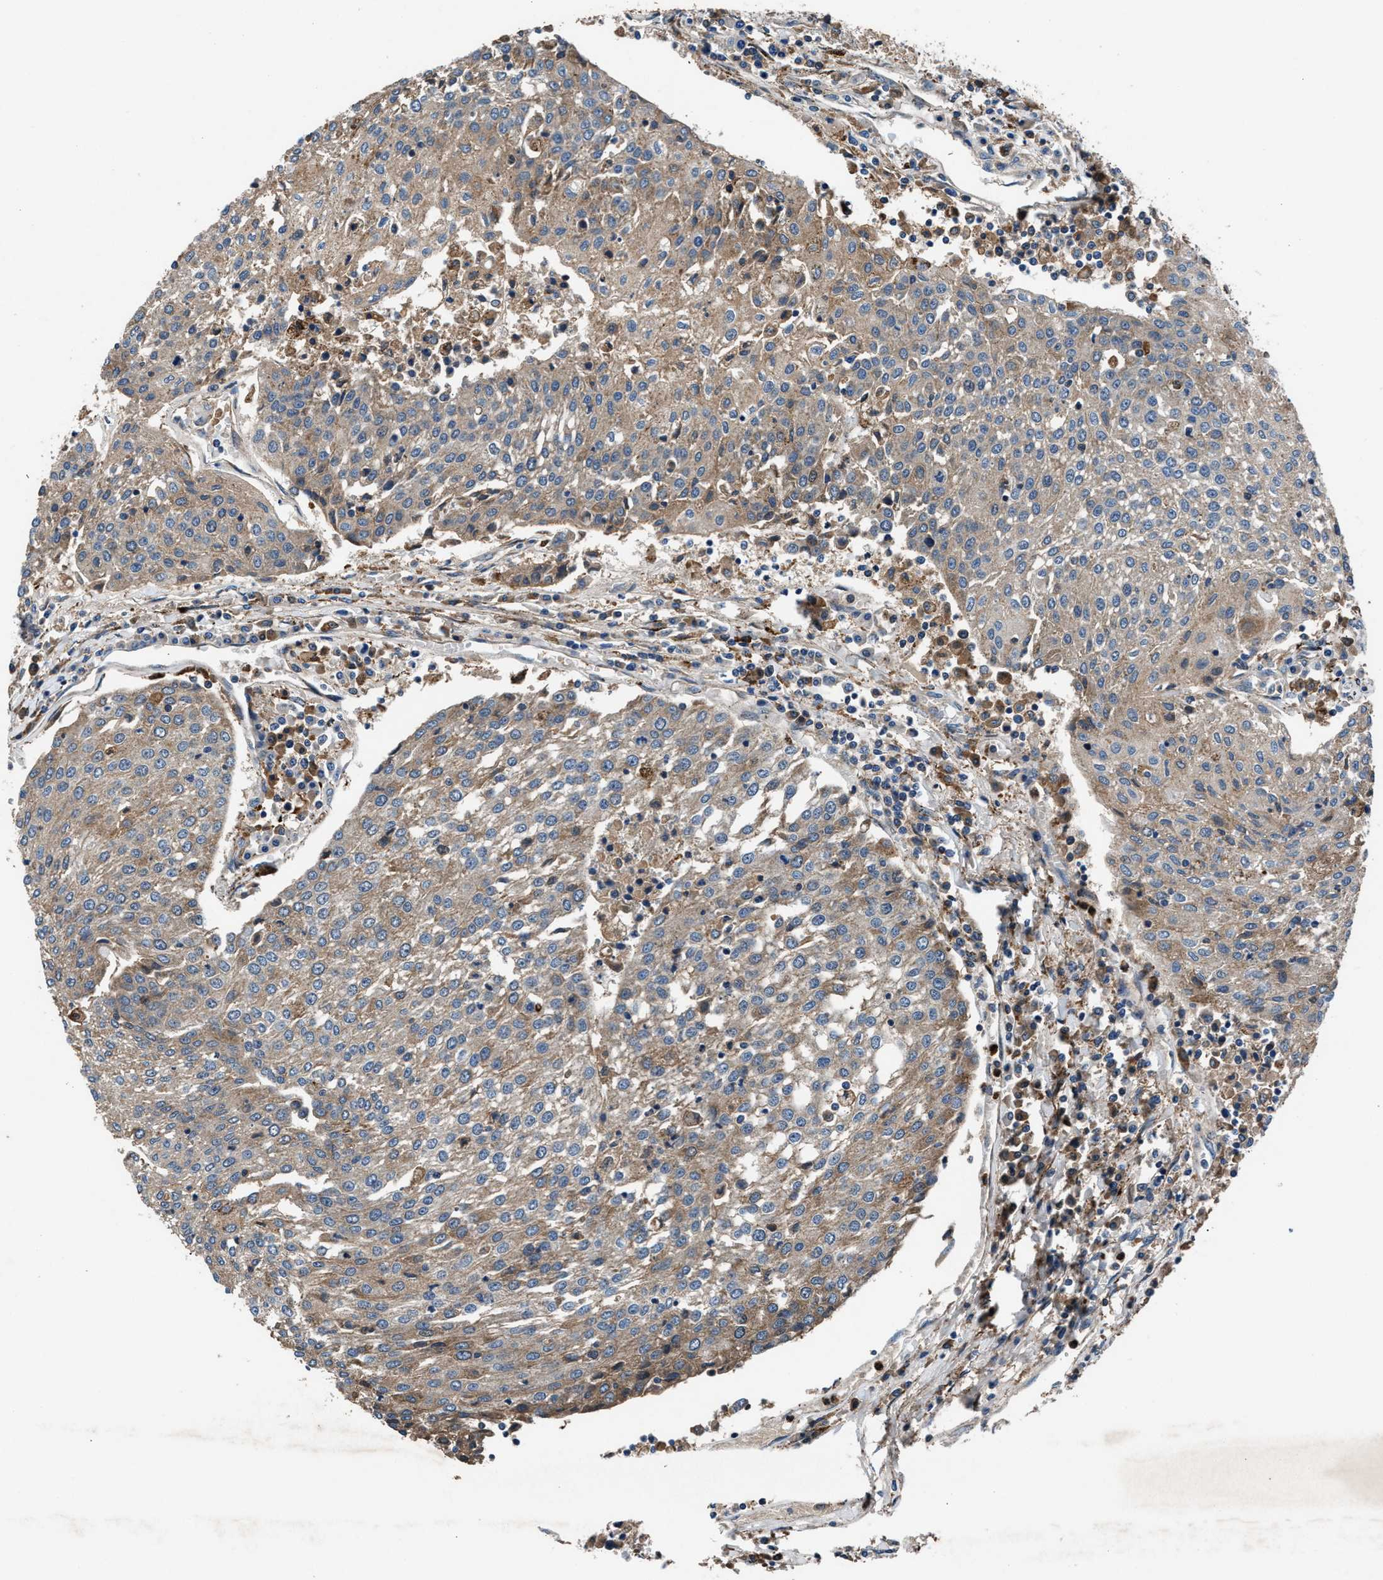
{"staining": {"intensity": "weak", "quantity": "25%-75%", "location": "cytoplasmic/membranous"}, "tissue": "urothelial cancer", "cell_type": "Tumor cells", "image_type": "cancer", "snomed": [{"axis": "morphology", "description": "Urothelial carcinoma, High grade"}, {"axis": "topography", "description": "Urinary bladder"}], "caption": "Brown immunohistochemical staining in urothelial cancer reveals weak cytoplasmic/membranous expression in approximately 25%-75% of tumor cells. (DAB (3,3'-diaminobenzidine) = brown stain, brightfield microscopy at high magnification).", "gene": "FAM221A", "patient": {"sex": "female", "age": 85}}